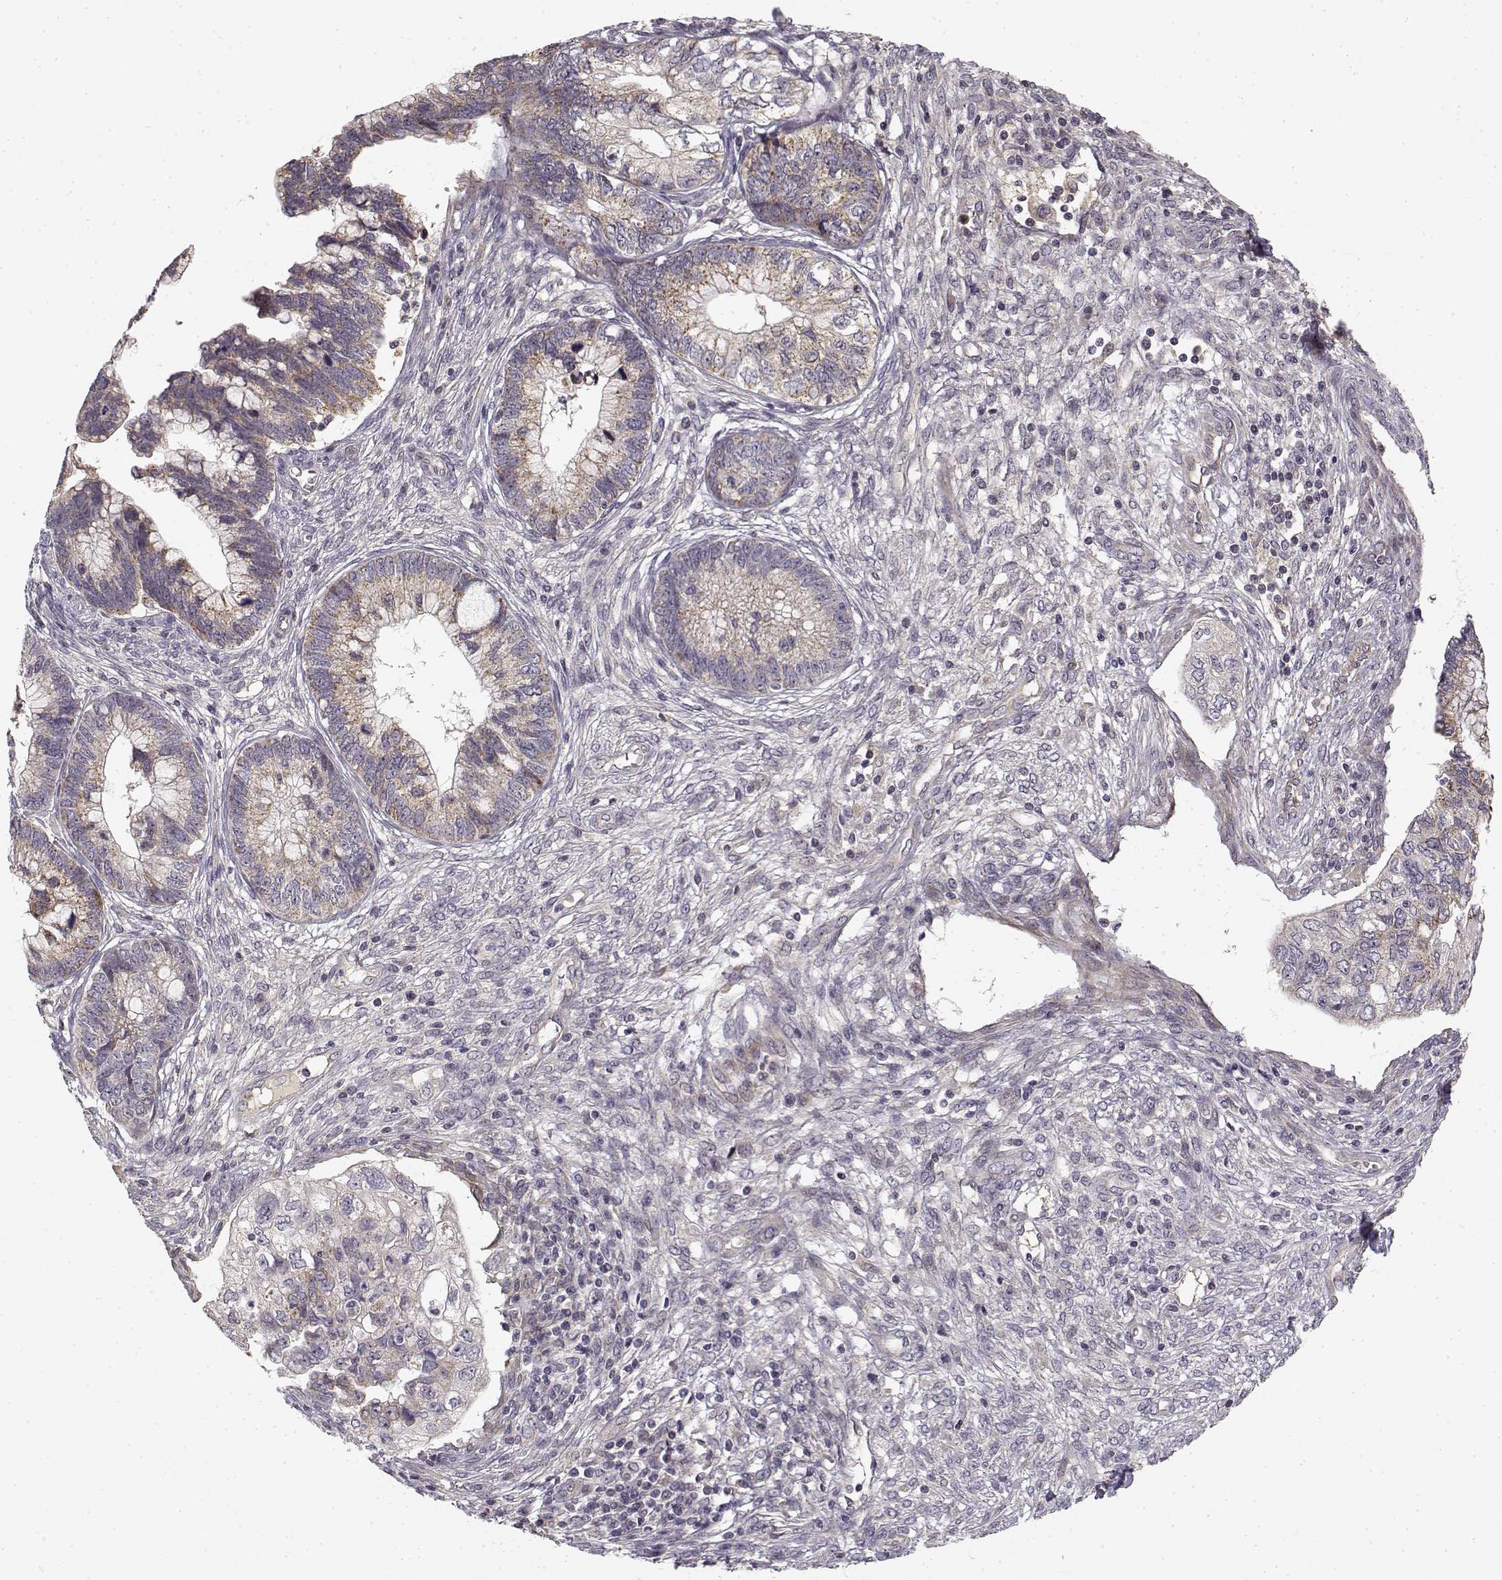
{"staining": {"intensity": "weak", "quantity": ">75%", "location": "cytoplasmic/membranous"}, "tissue": "cervical cancer", "cell_type": "Tumor cells", "image_type": "cancer", "snomed": [{"axis": "morphology", "description": "Adenocarcinoma, NOS"}, {"axis": "topography", "description": "Cervix"}], "caption": "Brown immunohistochemical staining in human cervical cancer displays weak cytoplasmic/membranous staining in about >75% of tumor cells.", "gene": "MED12L", "patient": {"sex": "female", "age": 44}}